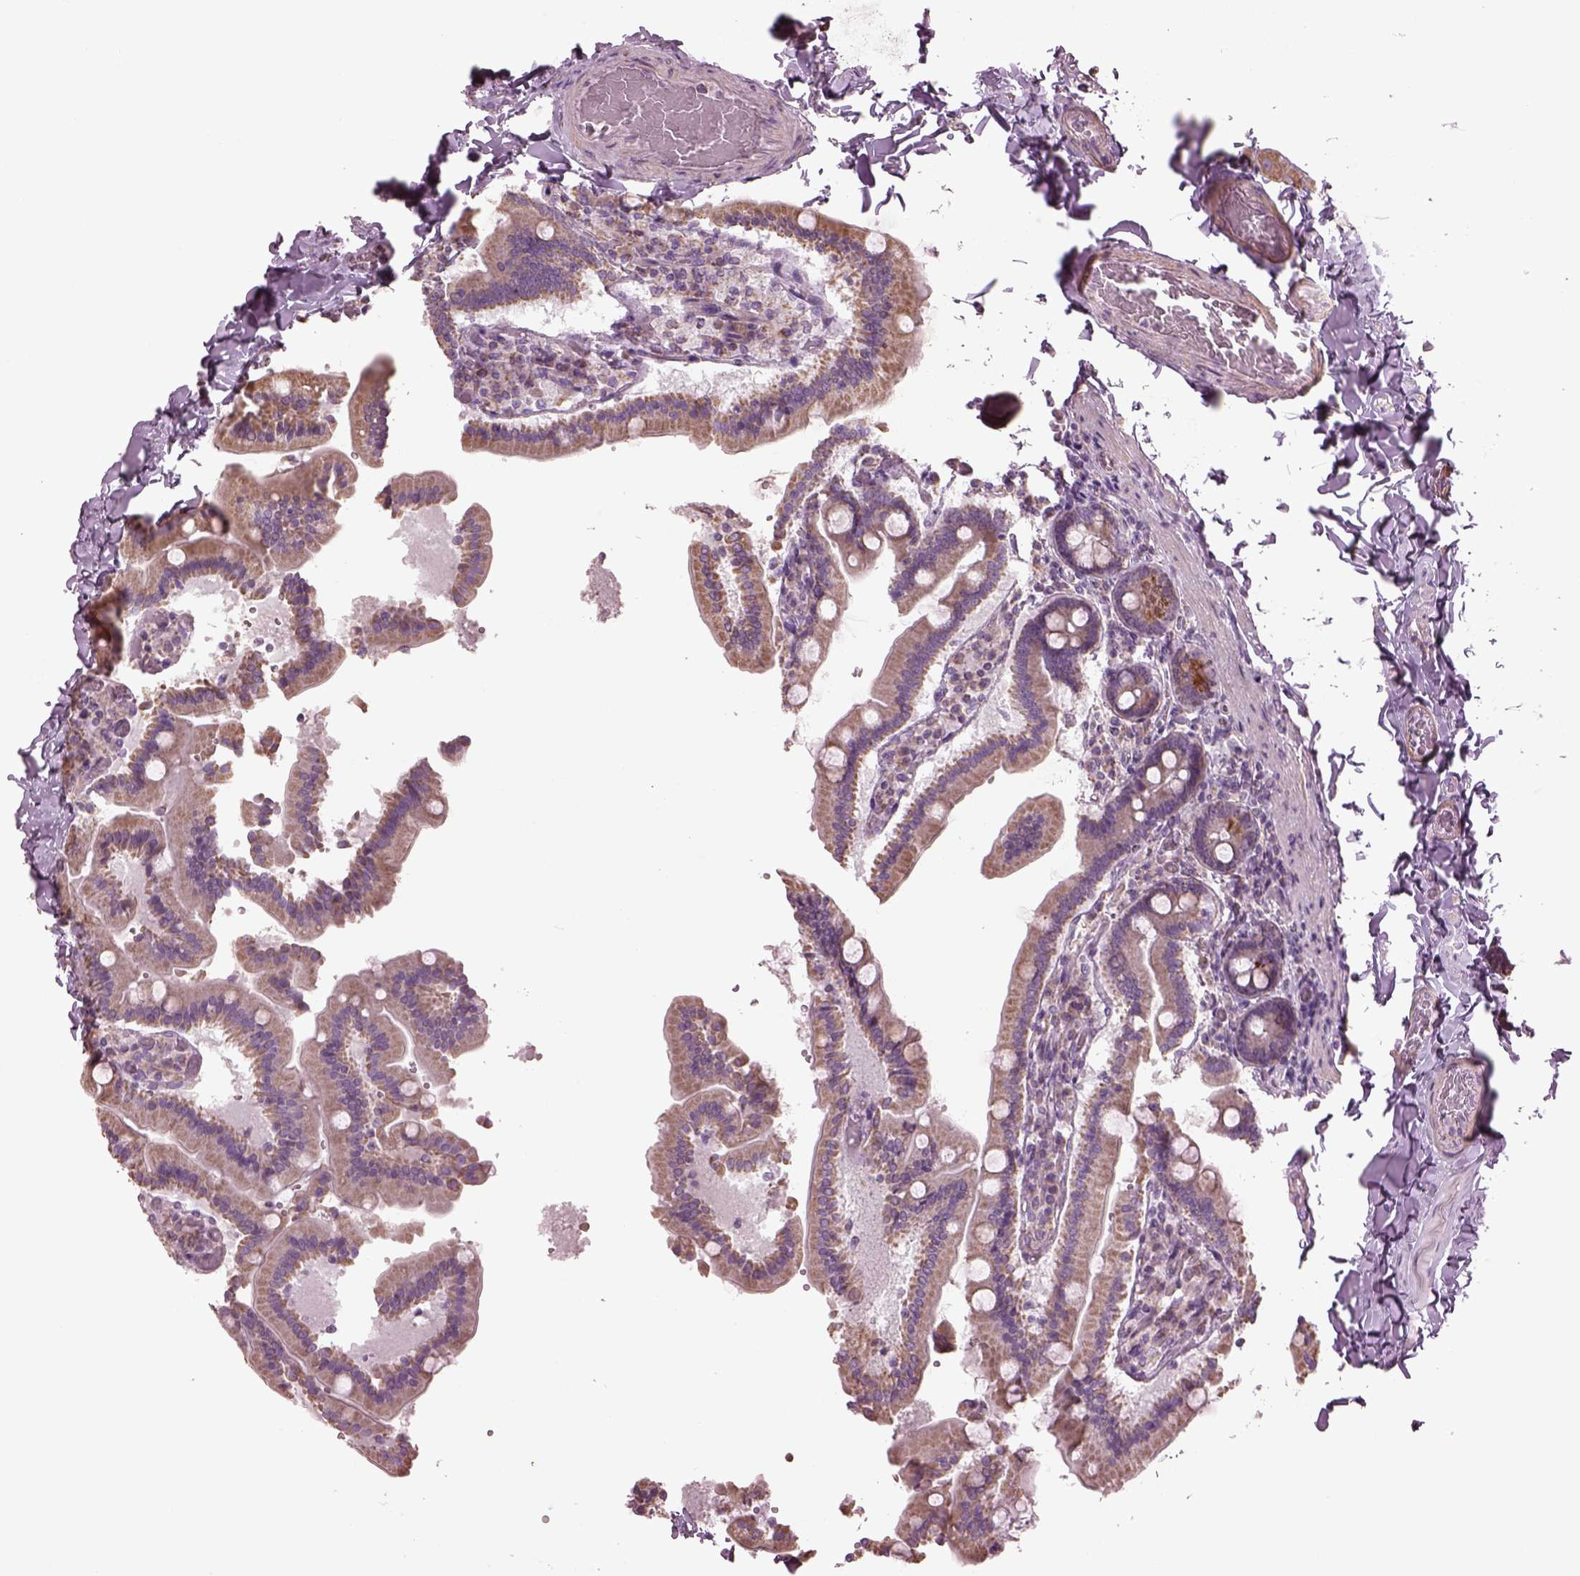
{"staining": {"intensity": "moderate", "quantity": "25%-75%", "location": "cytoplasmic/membranous"}, "tissue": "duodenum", "cell_type": "Glandular cells", "image_type": "normal", "snomed": [{"axis": "morphology", "description": "Normal tissue, NOS"}, {"axis": "topography", "description": "Duodenum"}], "caption": "Immunohistochemical staining of normal human duodenum reveals moderate cytoplasmic/membranous protein positivity in approximately 25%-75% of glandular cells.", "gene": "SPATA7", "patient": {"sex": "female", "age": 62}}